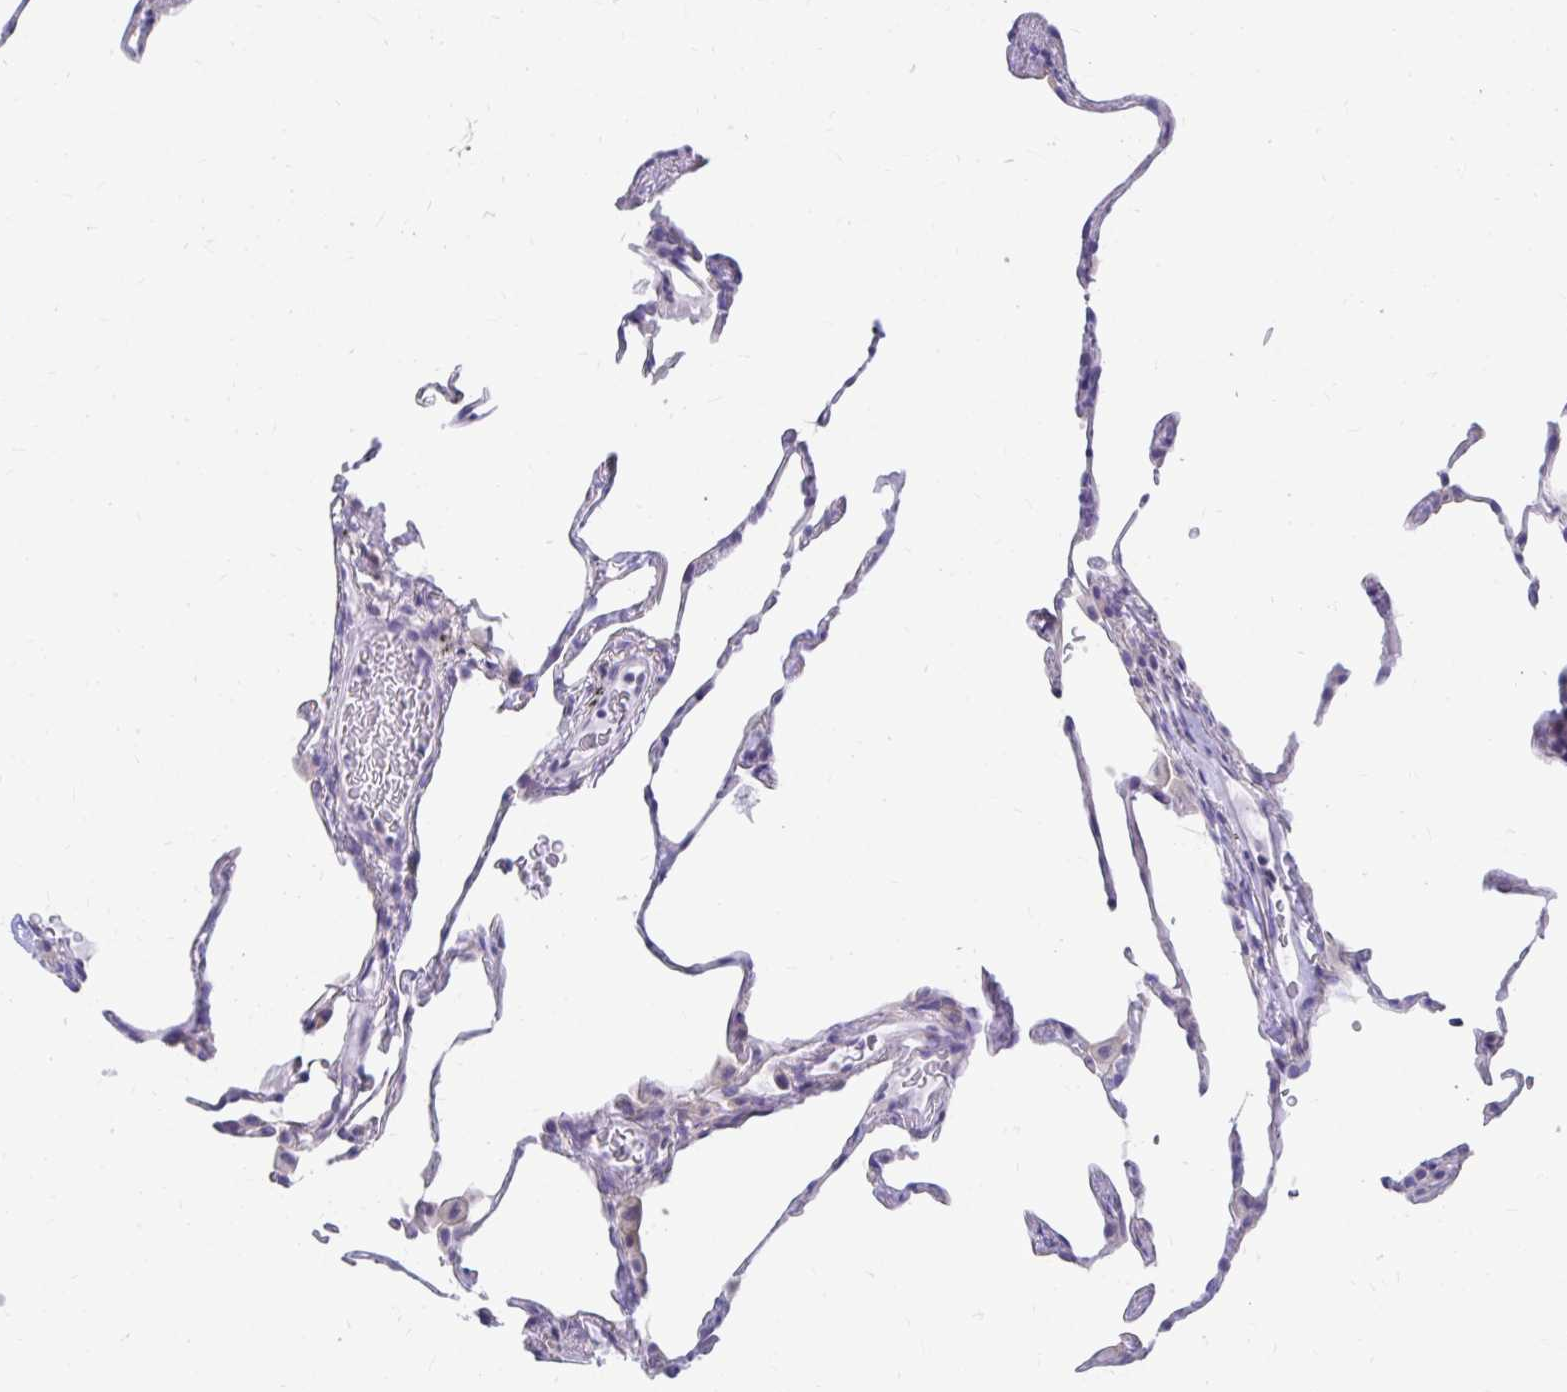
{"staining": {"intensity": "negative", "quantity": "none", "location": "none"}, "tissue": "lung", "cell_type": "Alveolar cells", "image_type": "normal", "snomed": [{"axis": "morphology", "description": "Normal tissue, NOS"}, {"axis": "topography", "description": "Lung"}], "caption": "Immunohistochemical staining of normal lung exhibits no significant positivity in alveolar cells.", "gene": "C19orf81", "patient": {"sex": "female", "age": 57}}